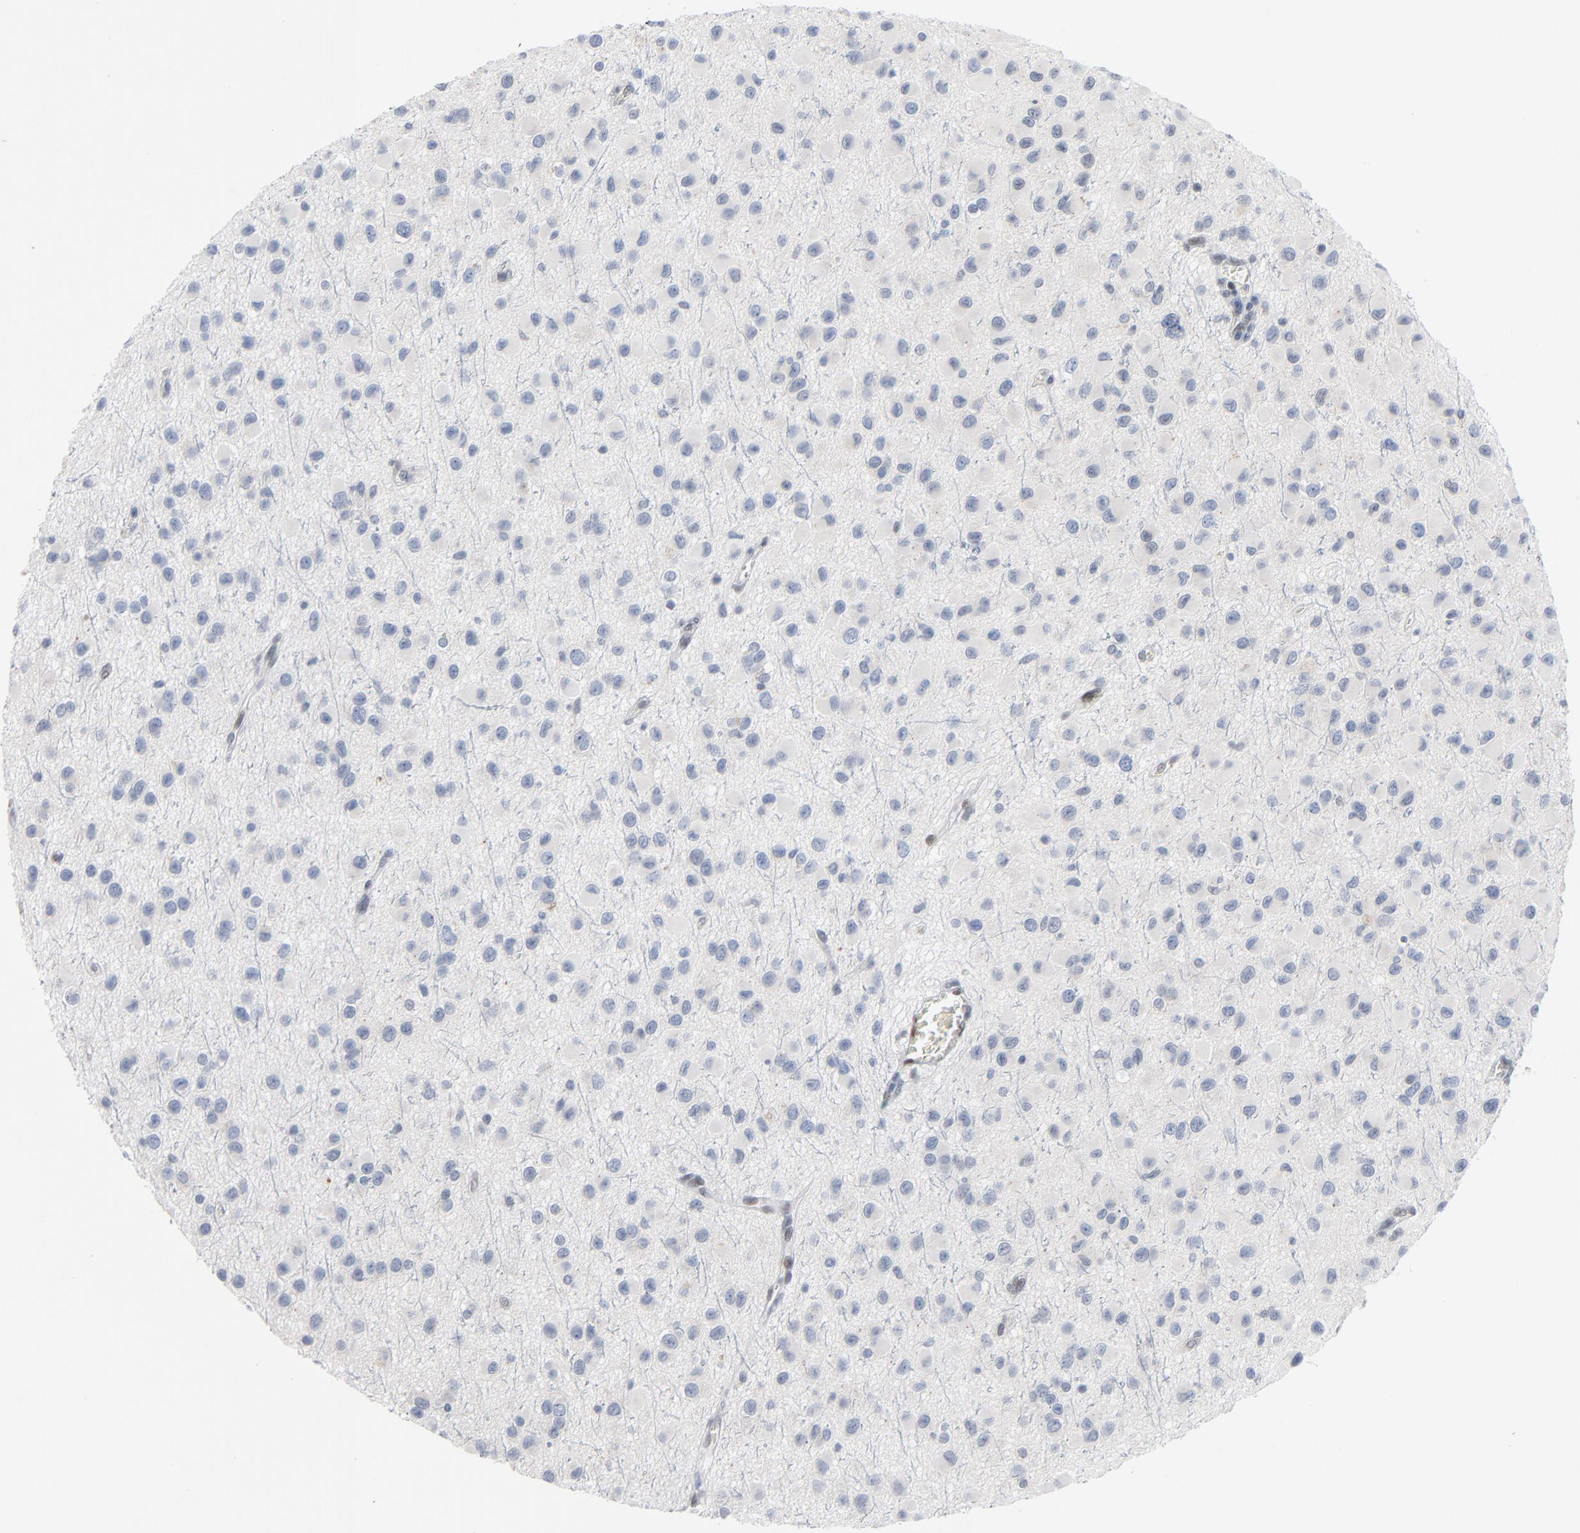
{"staining": {"intensity": "negative", "quantity": "none", "location": "none"}, "tissue": "glioma", "cell_type": "Tumor cells", "image_type": "cancer", "snomed": [{"axis": "morphology", "description": "Glioma, malignant, Low grade"}, {"axis": "topography", "description": "Brain"}], "caption": "DAB immunohistochemical staining of human glioma shows no significant expression in tumor cells. The staining is performed using DAB brown chromogen with nuclei counter-stained in using hematoxylin.", "gene": "FOXP1", "patient": {"sex": "male", "age": 42}}